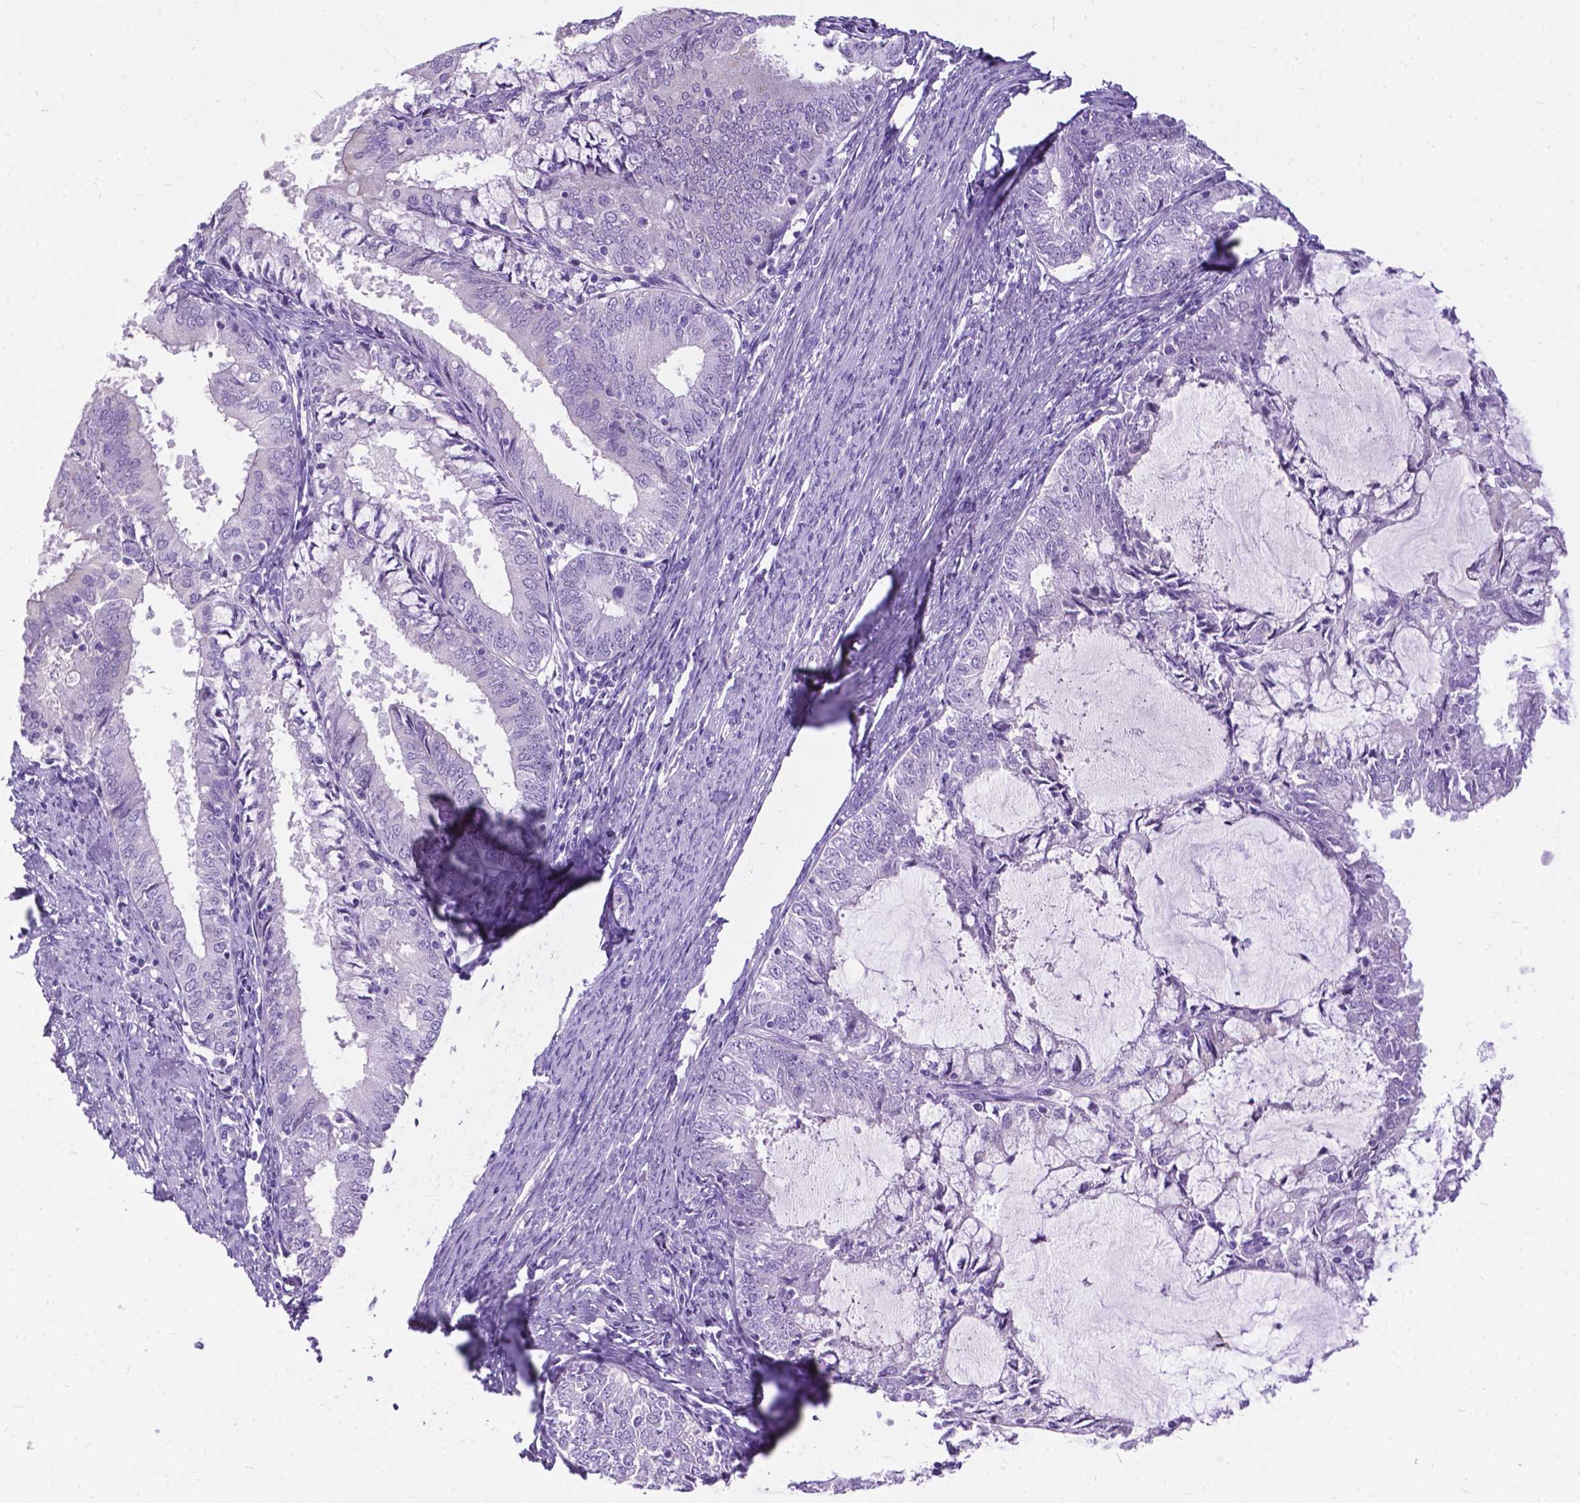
{"staining": {"intensity": "negative", "quantity": "none", "location": "none"}, "tissue": "endometrial cancer", "cell_type": "Tumor cells", "image_type": "cancer", "snomed": [{"axis": "morphology", "description": "Adenocarcinoma, NOS"}, {"axis": "topography", "description": "Endometrium"}], "caption": "Immunohistochemistry (IHC) of human endometrial cancer (adenocarcinoma) demonstrates no expression in tumor cells.", "gene": "BSND", "patient": {"sex": "female", "age": 57}}